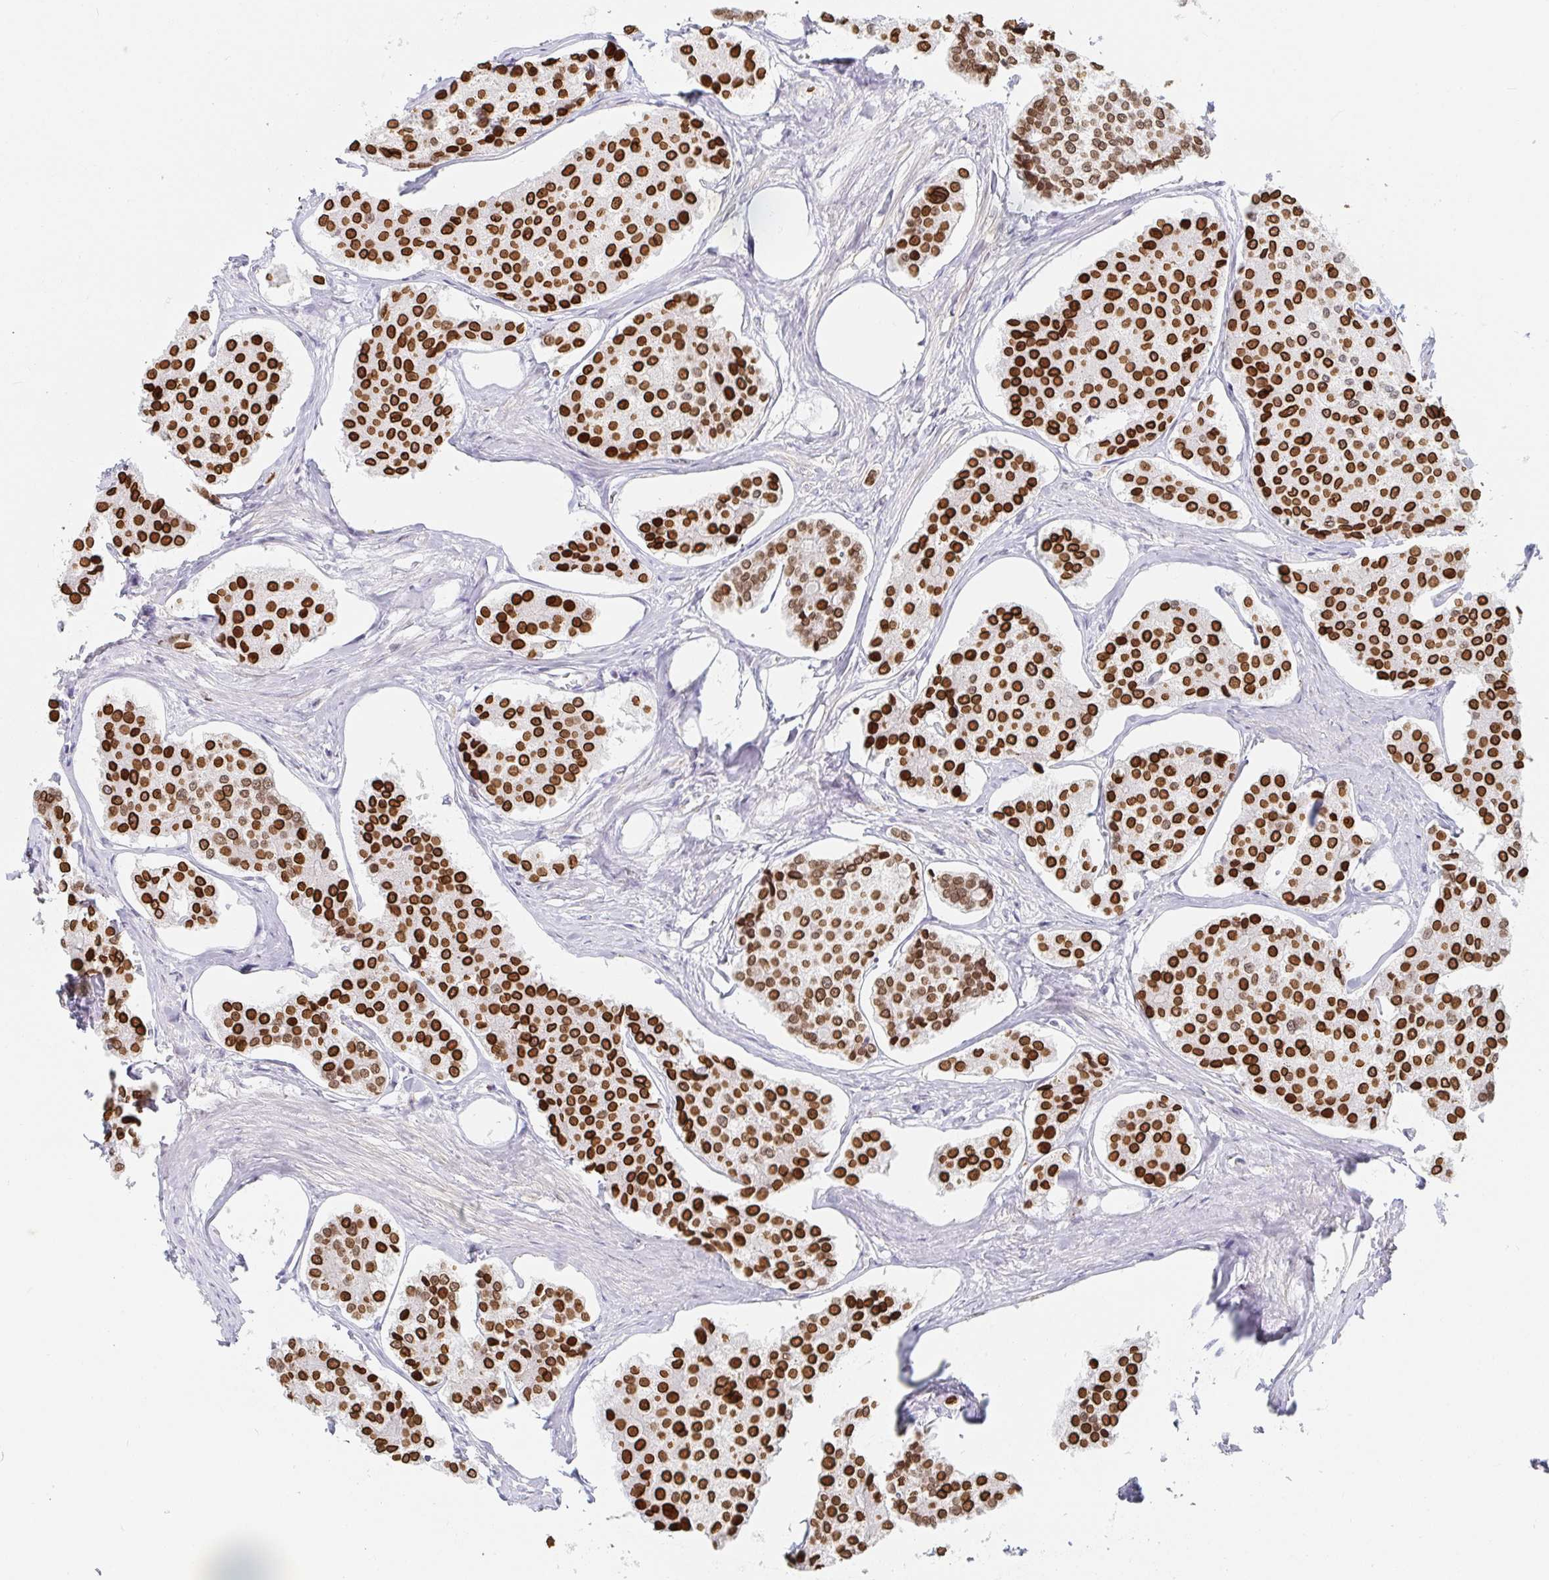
{"staining": {"intensity": "strong", "quantity": ">75%", "location": "nuclear"}, "tissue": "carcinoid", "cell_type": "Tumor cells", "image_type": "cancer", "snomed": [{"axis": "morphology", "description": "Carcinoid, malignant, NOS"}, {"axis": "topography", "description": "Small intestine"}], "caption": "IHC of carcinoid reveals high levels of strong nuclear expression in about >75% of tumor cells.", "gene": "CHD2", "patient": {"sex": "female", "age": 65}}